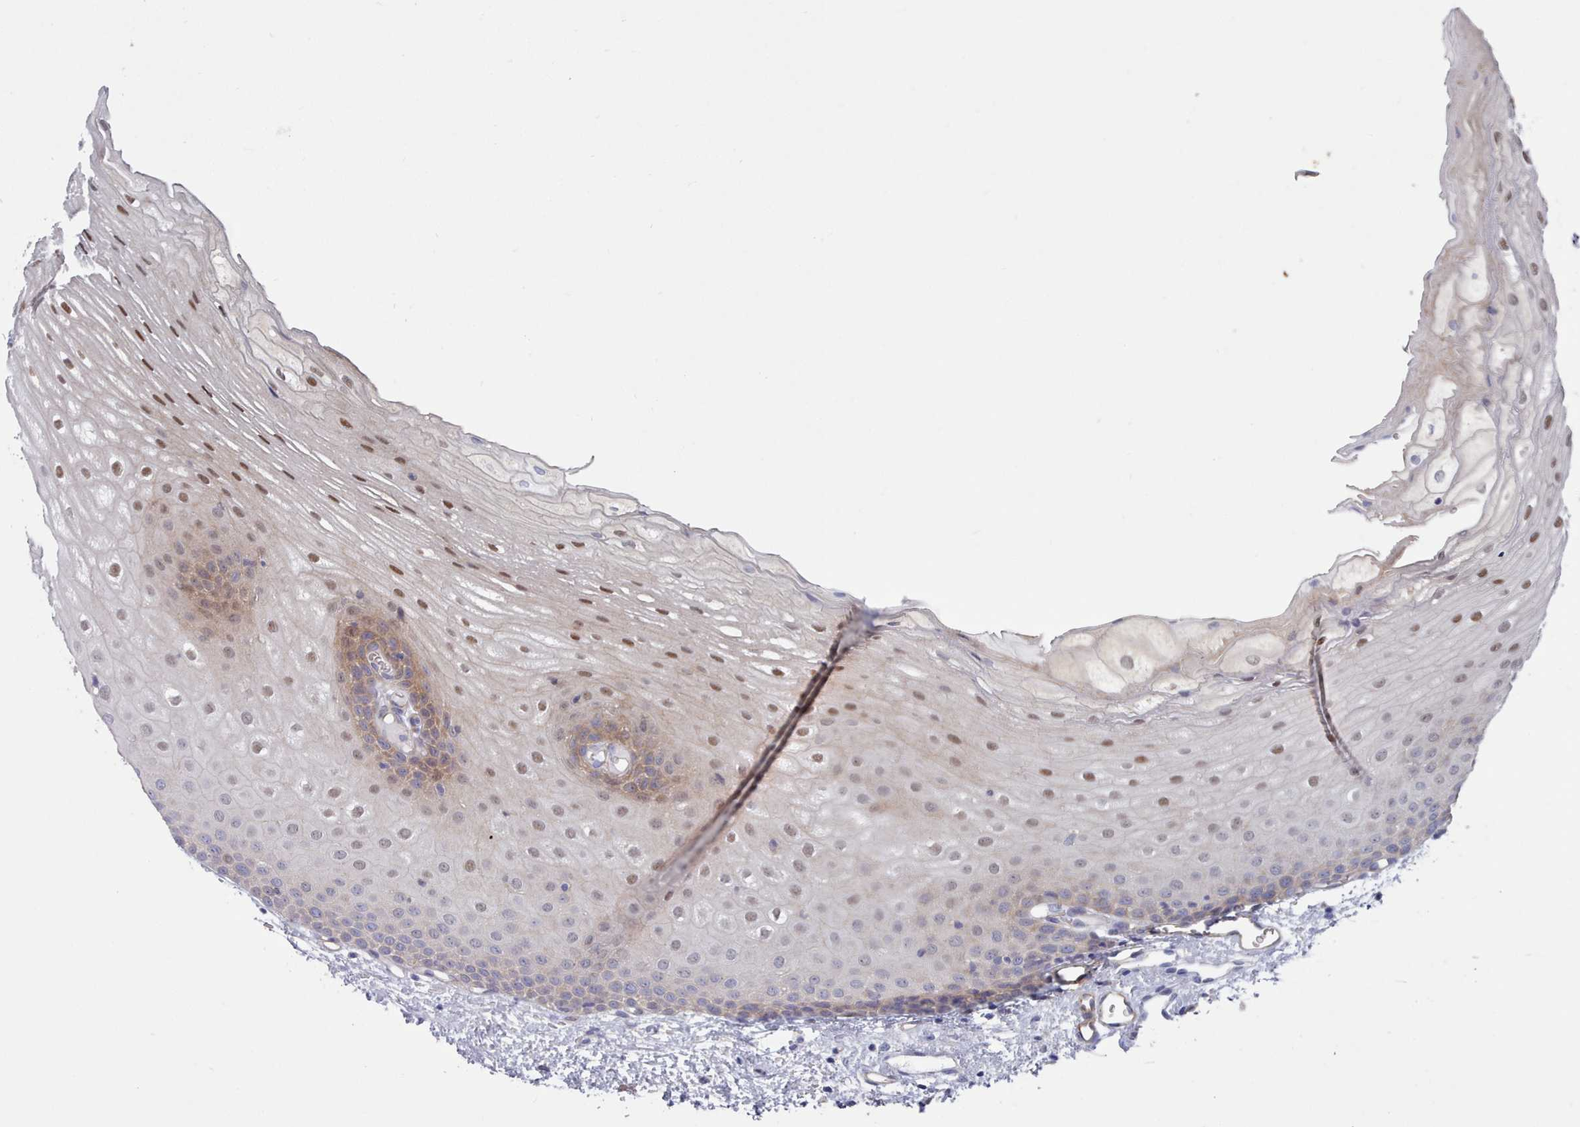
{"staining": {"intensity": "moderate", "quantity": "25%-75%", "location": "cytoplasmic/membranous,nuclear"}, "tissue": "oral mucosa", "cell_type": "Squamous epithelial cells", "image_type": "normal", "snomed": [{"axis": "morphology", "description": "Normal tissue, NOS"}, {"axis": "topography", "description": "Oral tissue"}], "caption": "IHC (DAB (3,3'-diaminobenzidine)) staining of benign human oral mucosa exhibits moderate cytoplasmic/membranous,nuclear protein staining in approximately 25%-75% of squamous epithelial cells.", "gene": "G6PC1", "patient": {"sex": "female", "age": 70}}